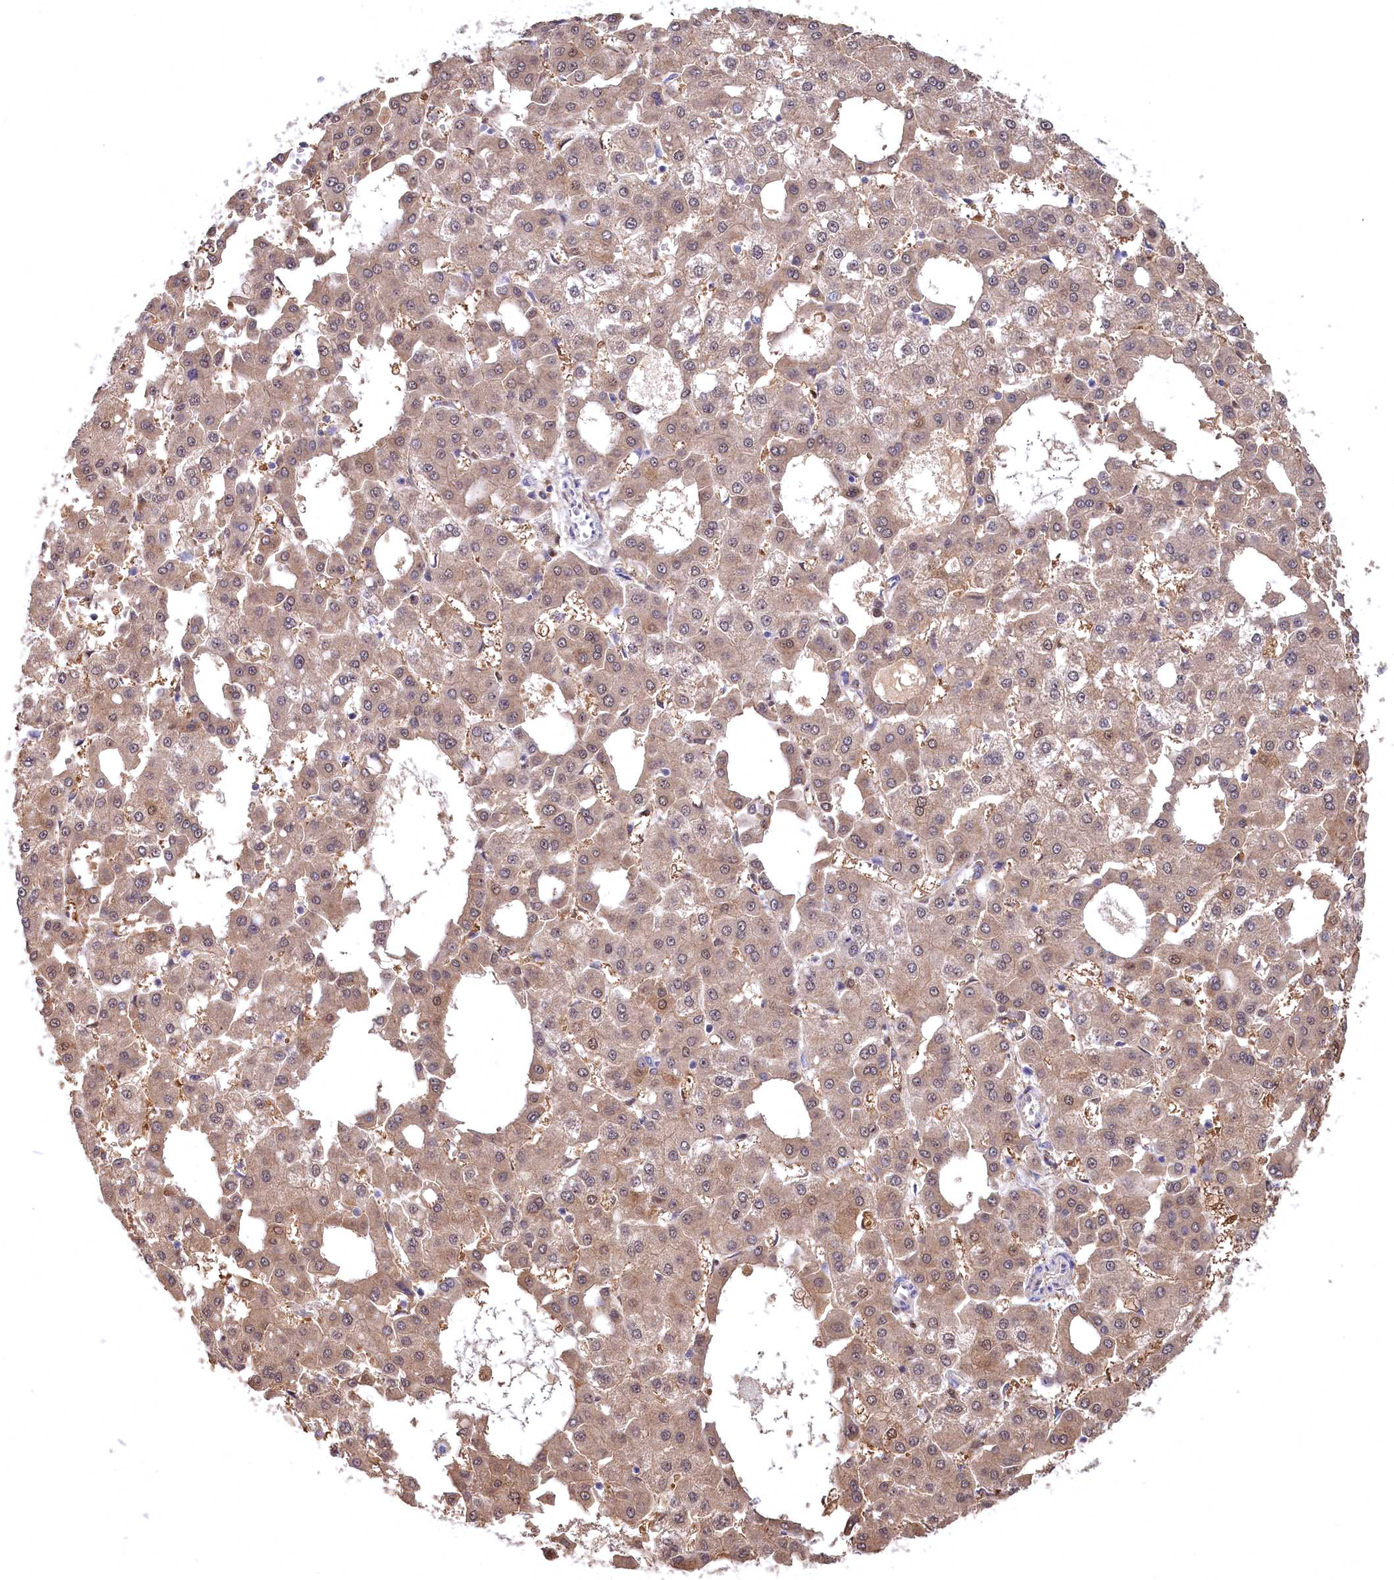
{"staining": {"intensity": "weak", "quantity": ">75%", "location": "cytoplasmic/membranous"}, "tissue": "liver cancer", "cell_type": "Tumor cells", "image_type": "cancer", "snomed": [{"axis": "morphology", "description": "Carcinoma, Hepatocellular, NOS"}, {"axis": "topography", "description": "Liver"}], "caption": "Liver hepatocellular carcinoma stained with immunohistochemistry (IHC) exhibits weak cytoplasmic/membranous positivity in about >75% of tumor cells.", "gene": "C11orf54", "patient": {"sex": "male", "age": 47}}